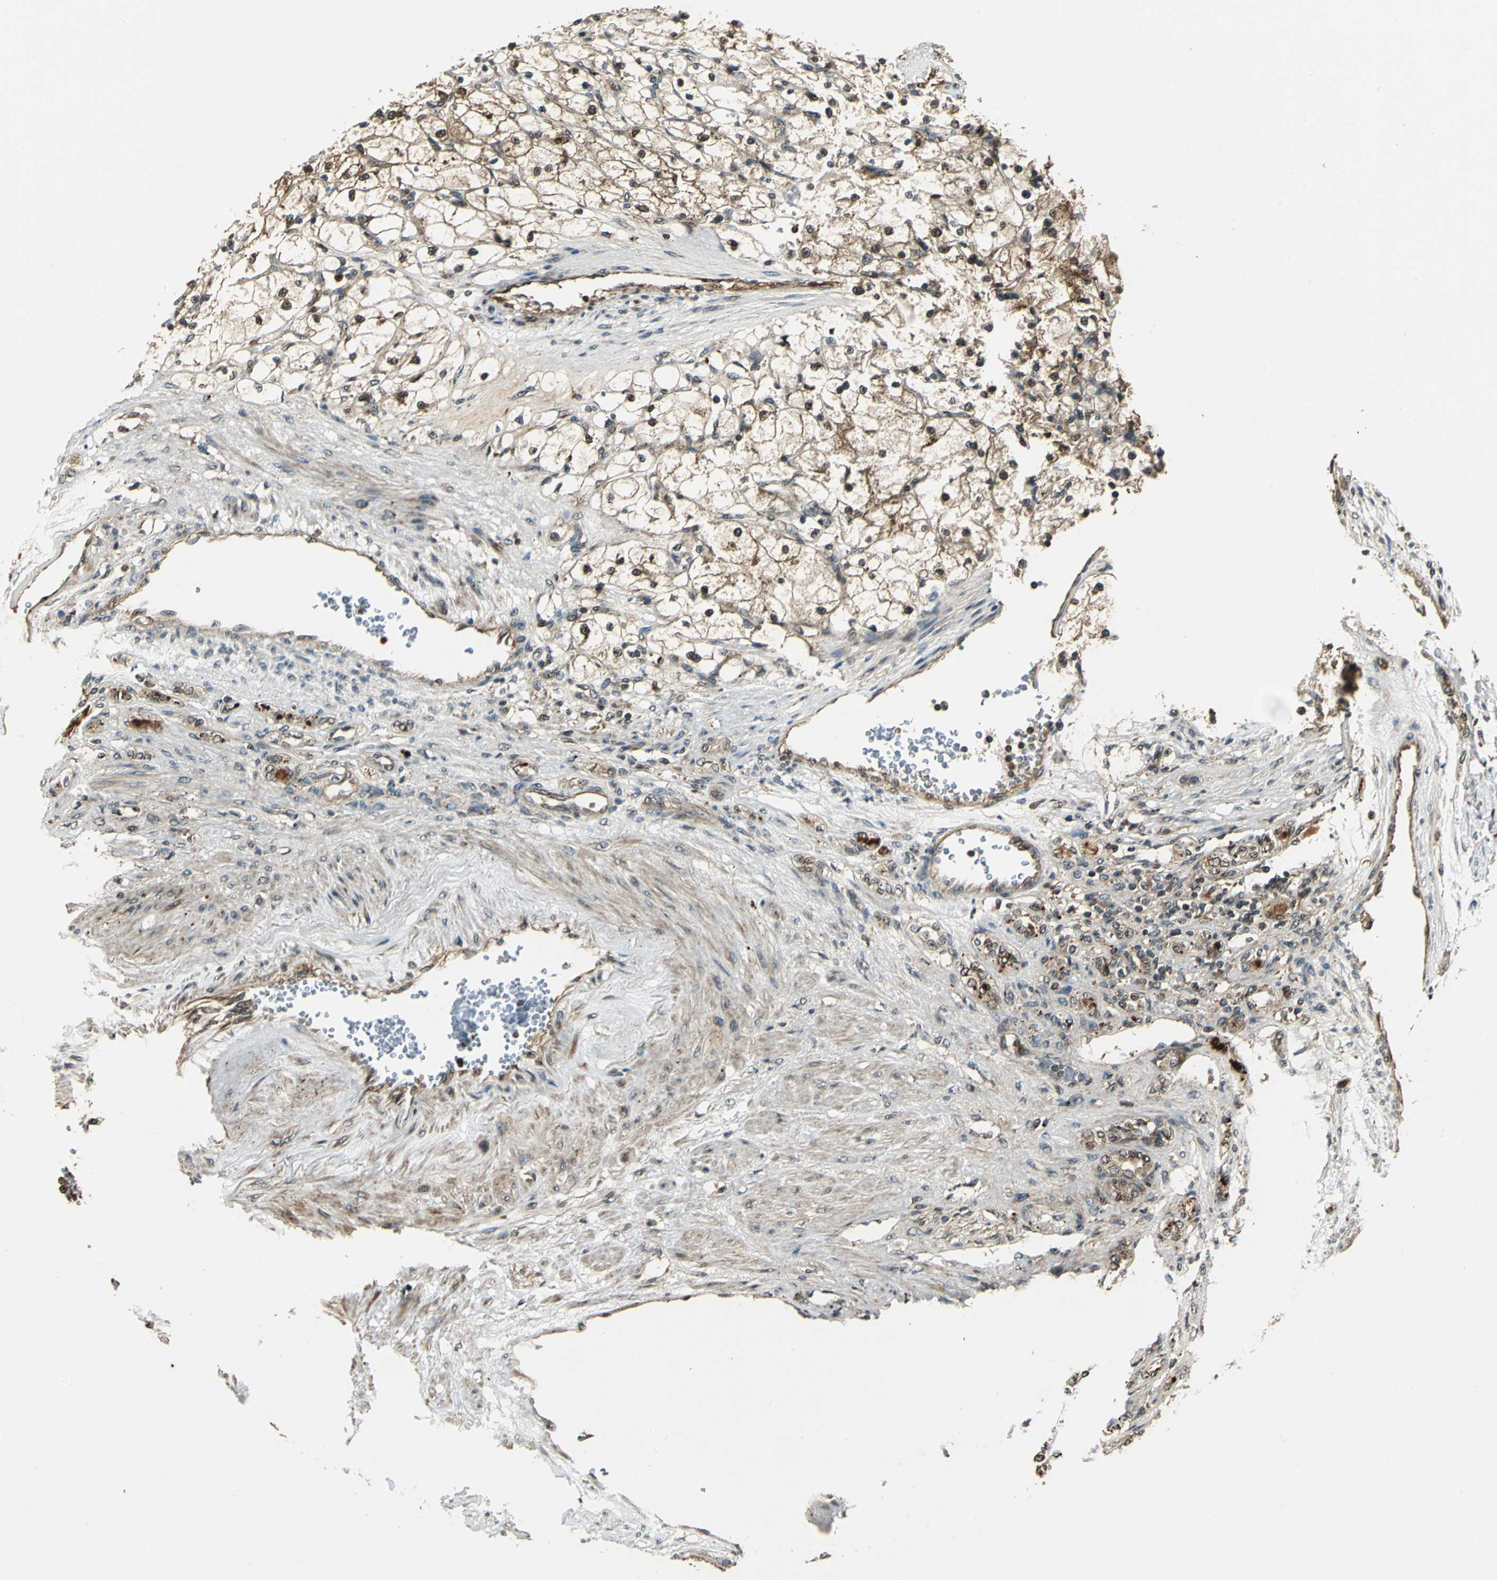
{"staining": {"intensity": "weak", "quantity": ">75%", "location": "cytoplasmic/membranous,nuclear"}, "tissue": "renal cancer", "cell_type": "Tumor cells", "image_type": "cancer", "snomed": [{"axis": "morphology", "description": "Adenocarcinoma, NOS"}, {"axis": "topography", "description": "Kidney"}], "caption": "A brown stain highlights weak cytoplasmic/membranous and nuclear positivity of a protein in renal cancer tumor cells.", "gene": "PPP1R13L", "patient": {"sex": "female", "age": 83}}